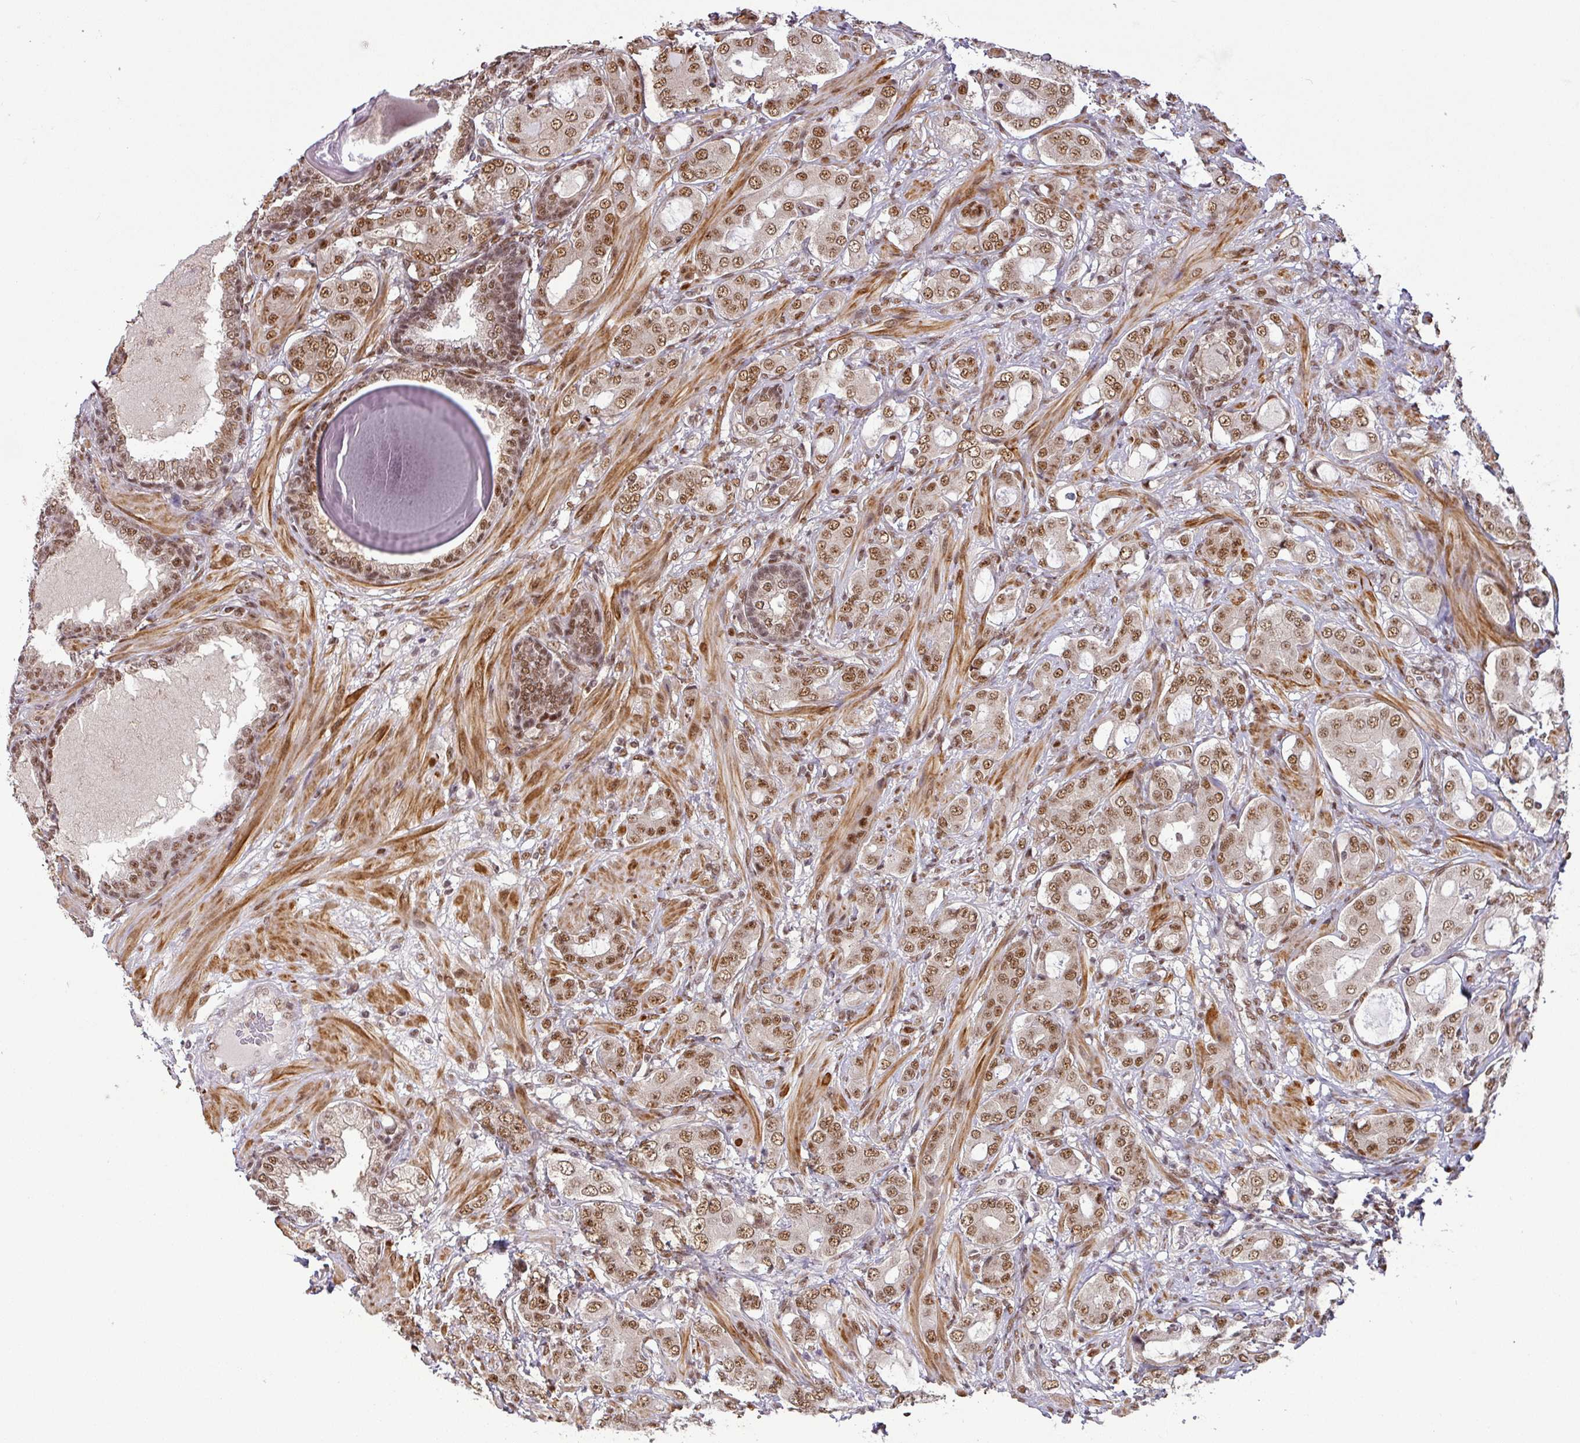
{"staining": {"intensity": "strong", "quantity": ">75%", "location": "nuclear"}, "tissue": "prostate cancer", "cell_type": "Tumor cells", "image_type": "cancer", "snomed": [{"axis": "morphology", "description": "Adenocarcinoma, Low grade"}, {"axis": "topography", "description": "Prostate"}], "caption": "Protein staining of prostate low-grade adenocarcinoma tissue displays strong nuclear staining in approximately >75% of tumor cells. The protein is shown in brown color, while the nuclei are stained blue.", "gene": "SRSF2", "patient": {"sex": "male", "age": 57}}